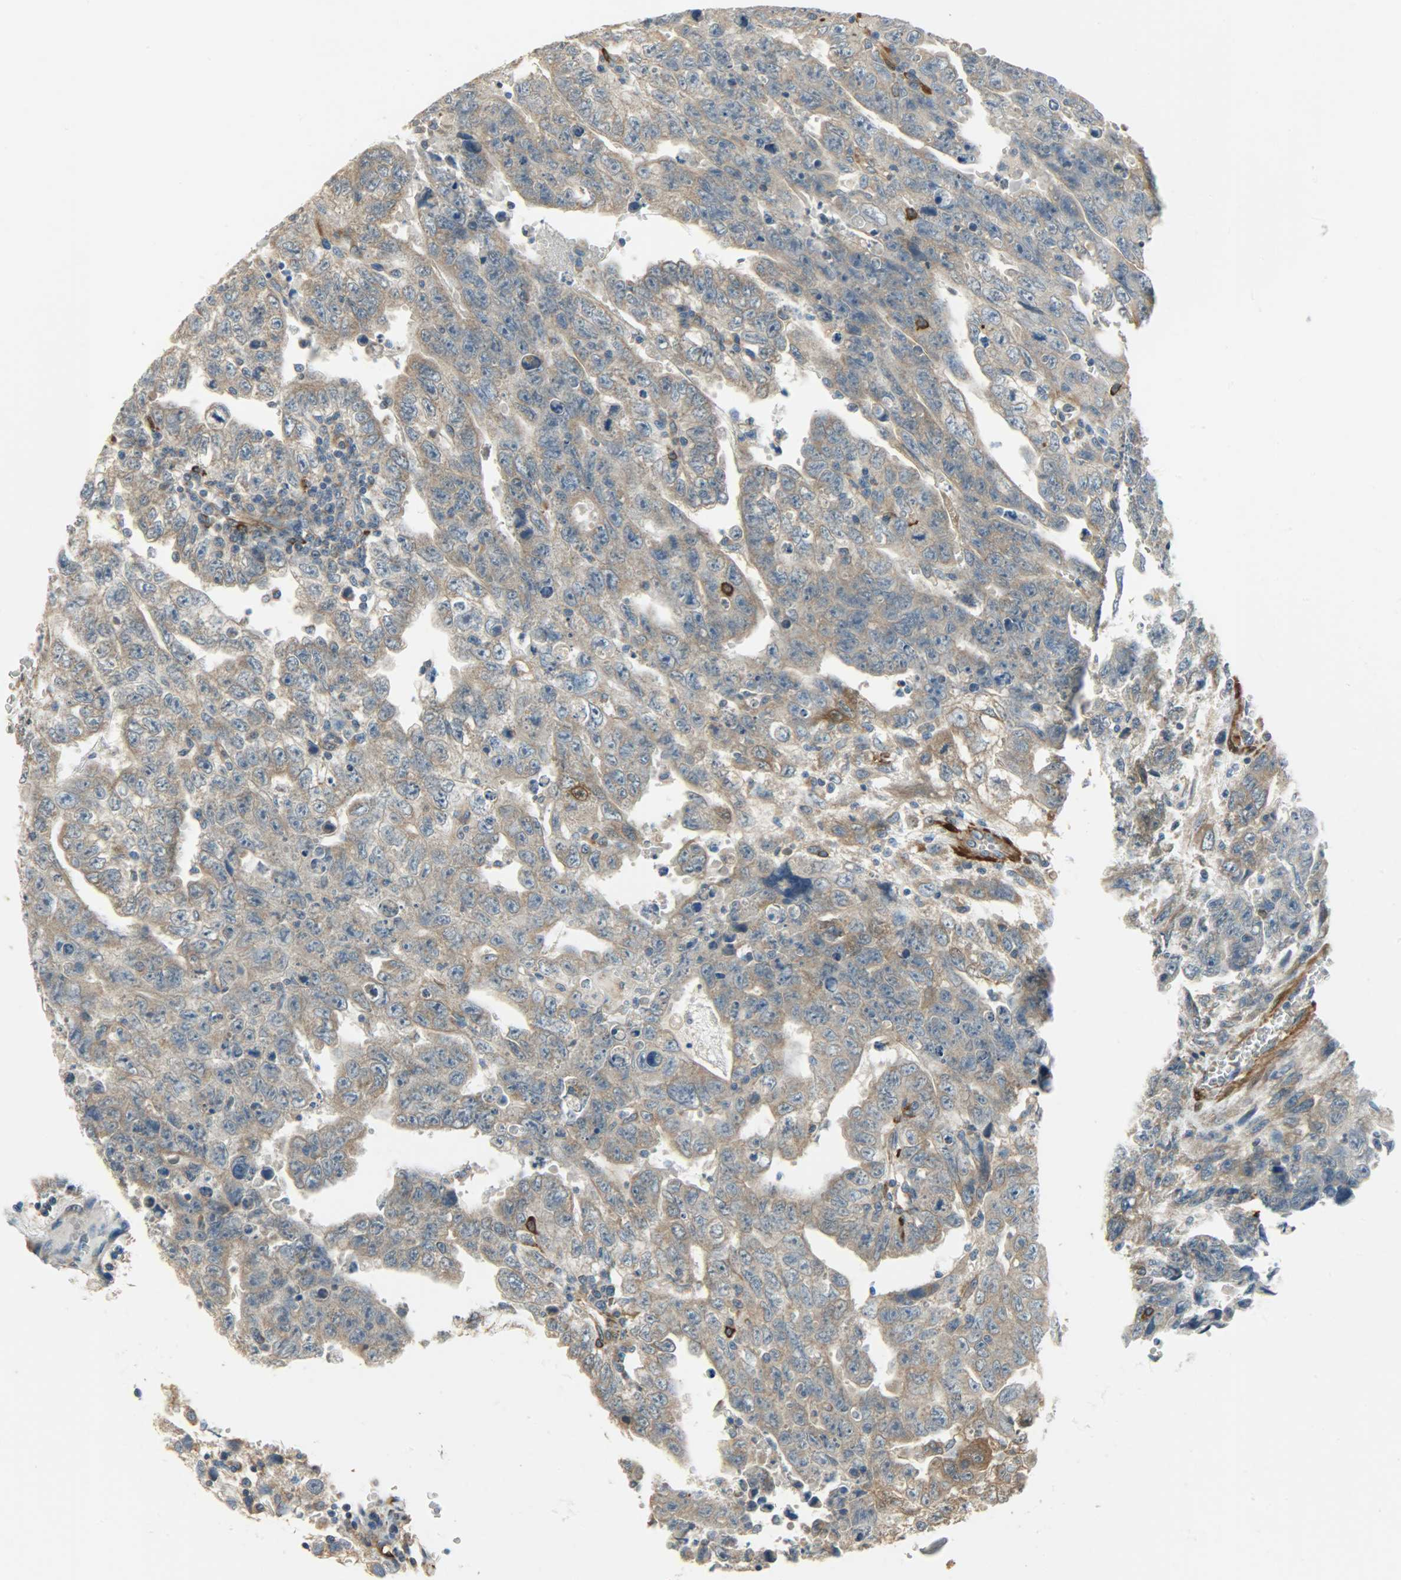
{"staining": {"intensity": "moderate", "quantity": ">75%", "location": "cytoplasmic/membranous"}, "tissue": "testis cancer", "cell_type": "Tumor cells", "image_type": "cancer", "snomed": [{"axis": "morphology", "description": "Carcinoma, Embryonal, NOS"}, {"axis": "topography", "description": "Testis"}], "caption": "Protein expression analysis of embryonal carcinoma (testis) displays moderate cytoplasmic/membranous staining in approximately >75% of tumor cells.", "gene": "C1orf198", "patient": {"sex": "male", "age": 28}}